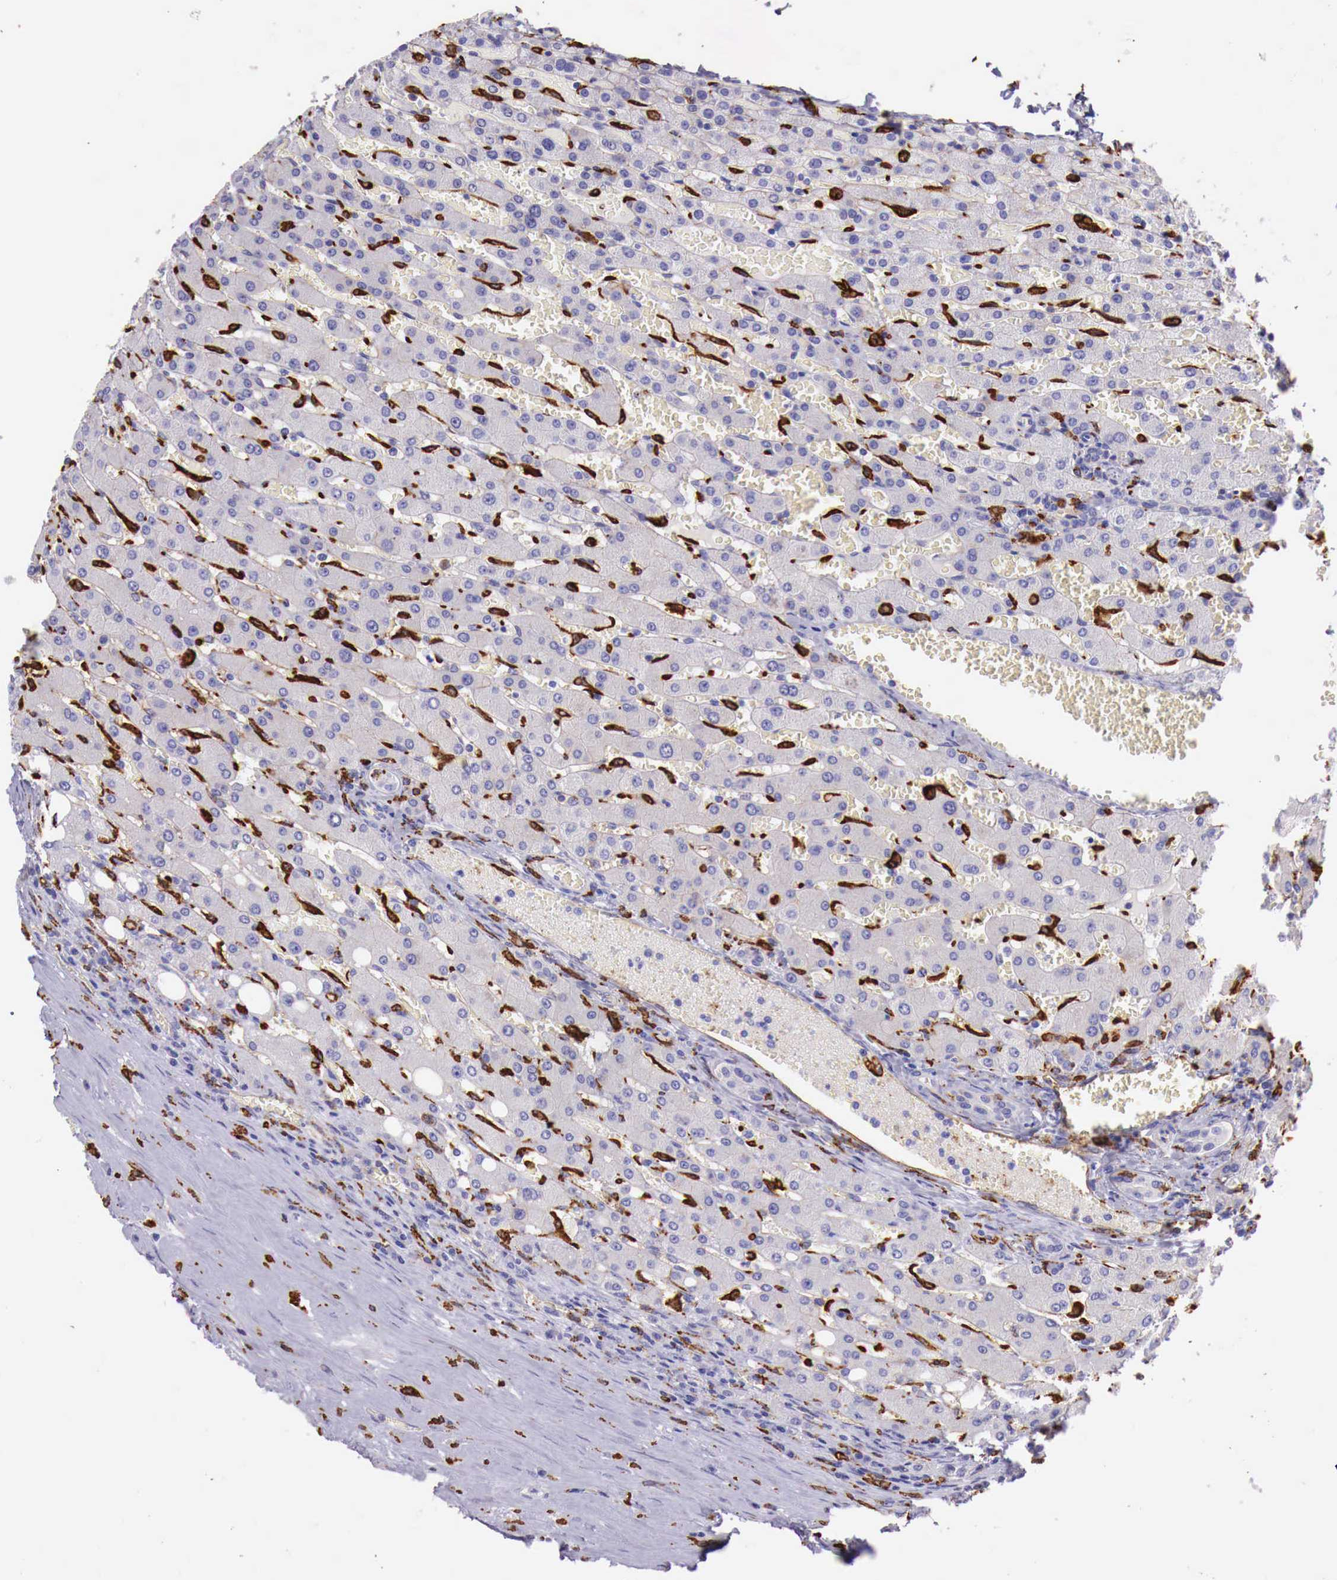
{"staining": {"intensity": "negative", "quantity": "none", "location": "none"}, "tissue": "liver", "cell_type": "Cholangiocytes", "image_type": "normal", "snomed": [{"axis": "morphology", "description": "Normal tissue, NOS"}, {"axis": "topography", "description": "Liver"}], "caption": "A high-resolution histopathology image shows immunohistochemistry staining of unremarkable liver, which displays no significant positivity in cholangiocytes.", "gene": "MSR1", "patient": {"sex": "female", "age": 30}}